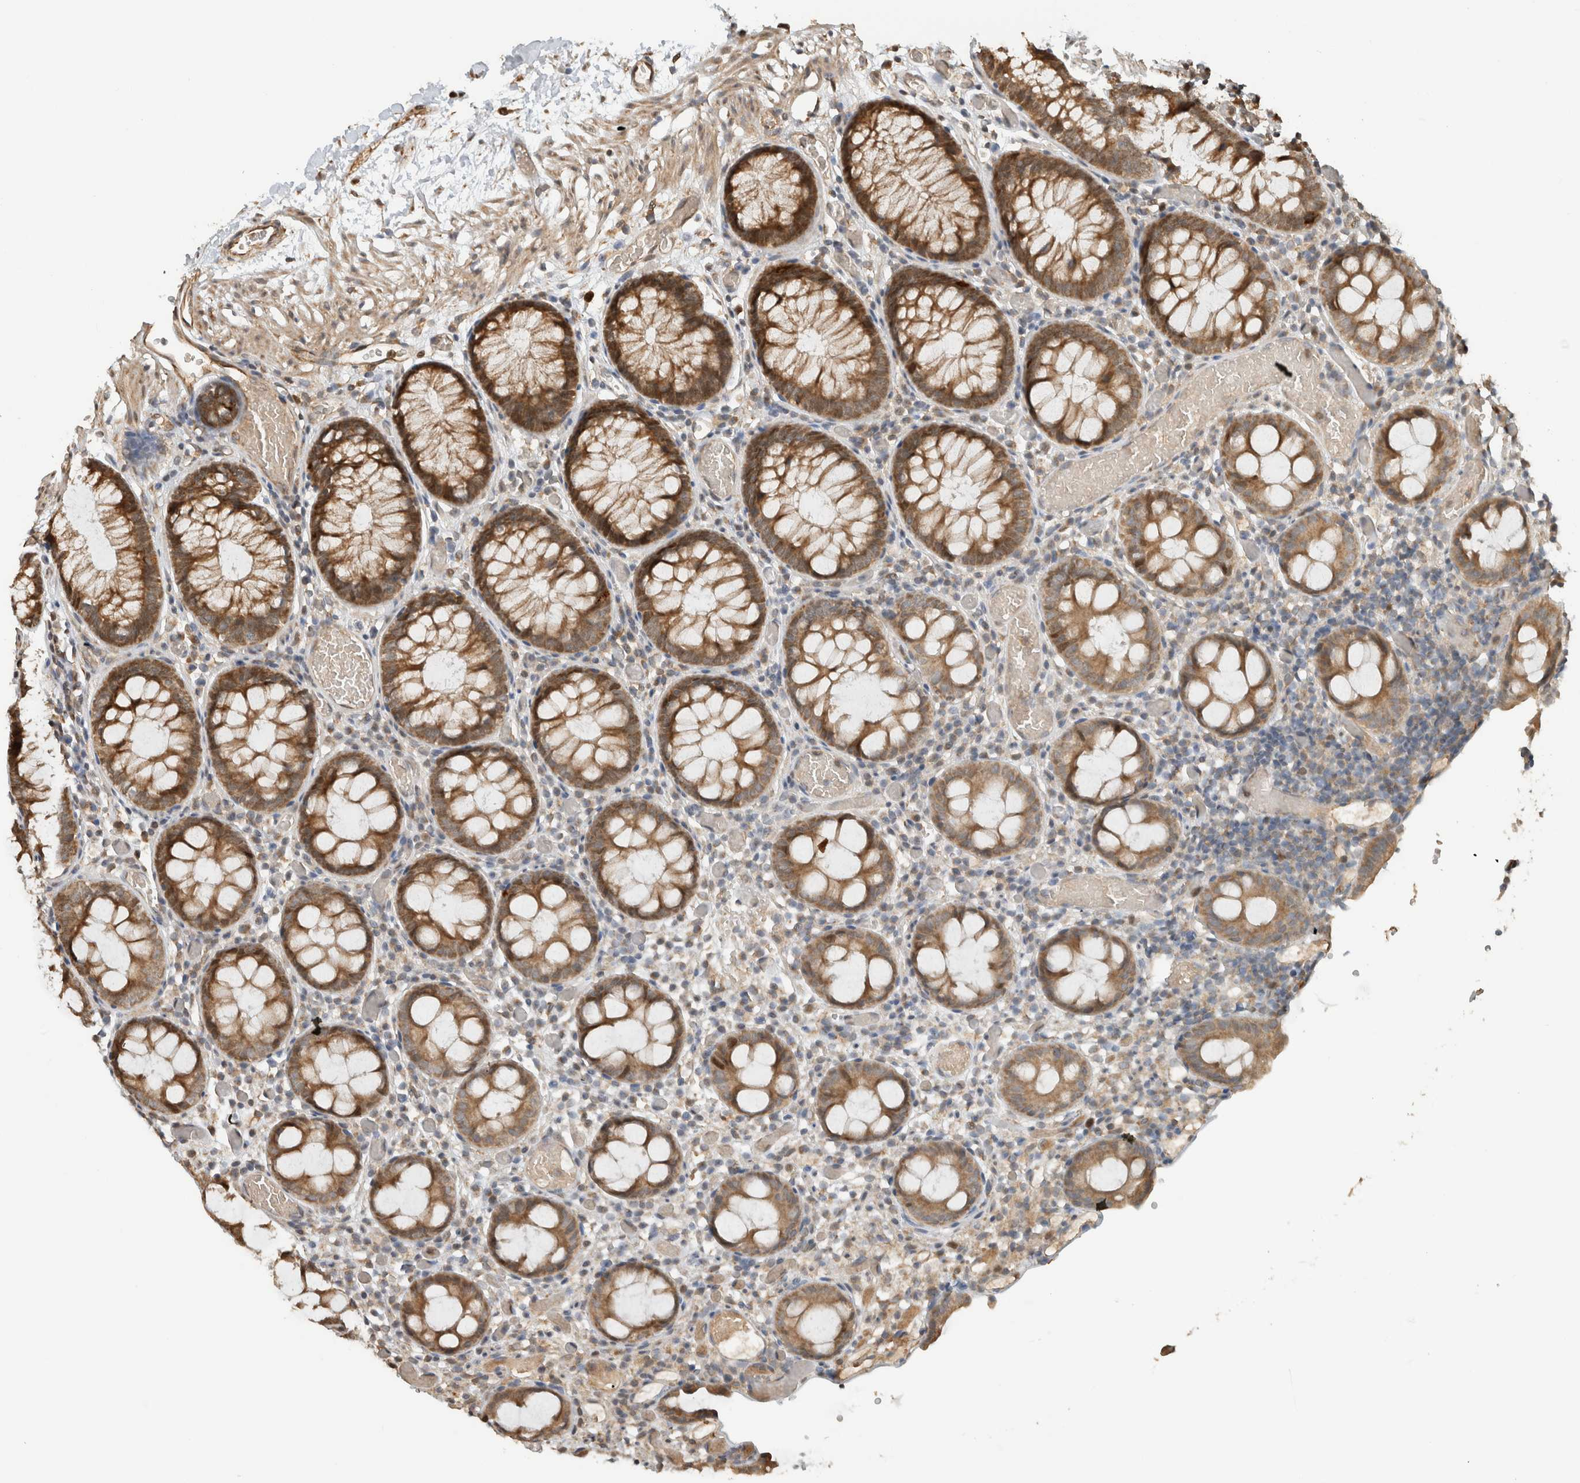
{"staining": {"intensity": "moderate", "quantity": ">75%", "location": "cytoplasmic/membranous"}, "tissue": "colon", "cell_type": "Endothelial cells", "image_type": "normal", "snomed": [{"axis": "morphology", "description": "Normal tissue, NOS"}, {"axis": "topography", "description": "Colon"}], "caption": "A micrograph of colon stained for a protein reveals moderate cytoplasmic/membranous brown staining in endothelial cells. The protein is stained brown, and the nuclei are stained in blue (DAB (3,3'-diaminobenzidine) IHC with brightfield microscopy, high magnification).", "gene": "GINS4", "patient": {"sex": "male", "age": 14}}